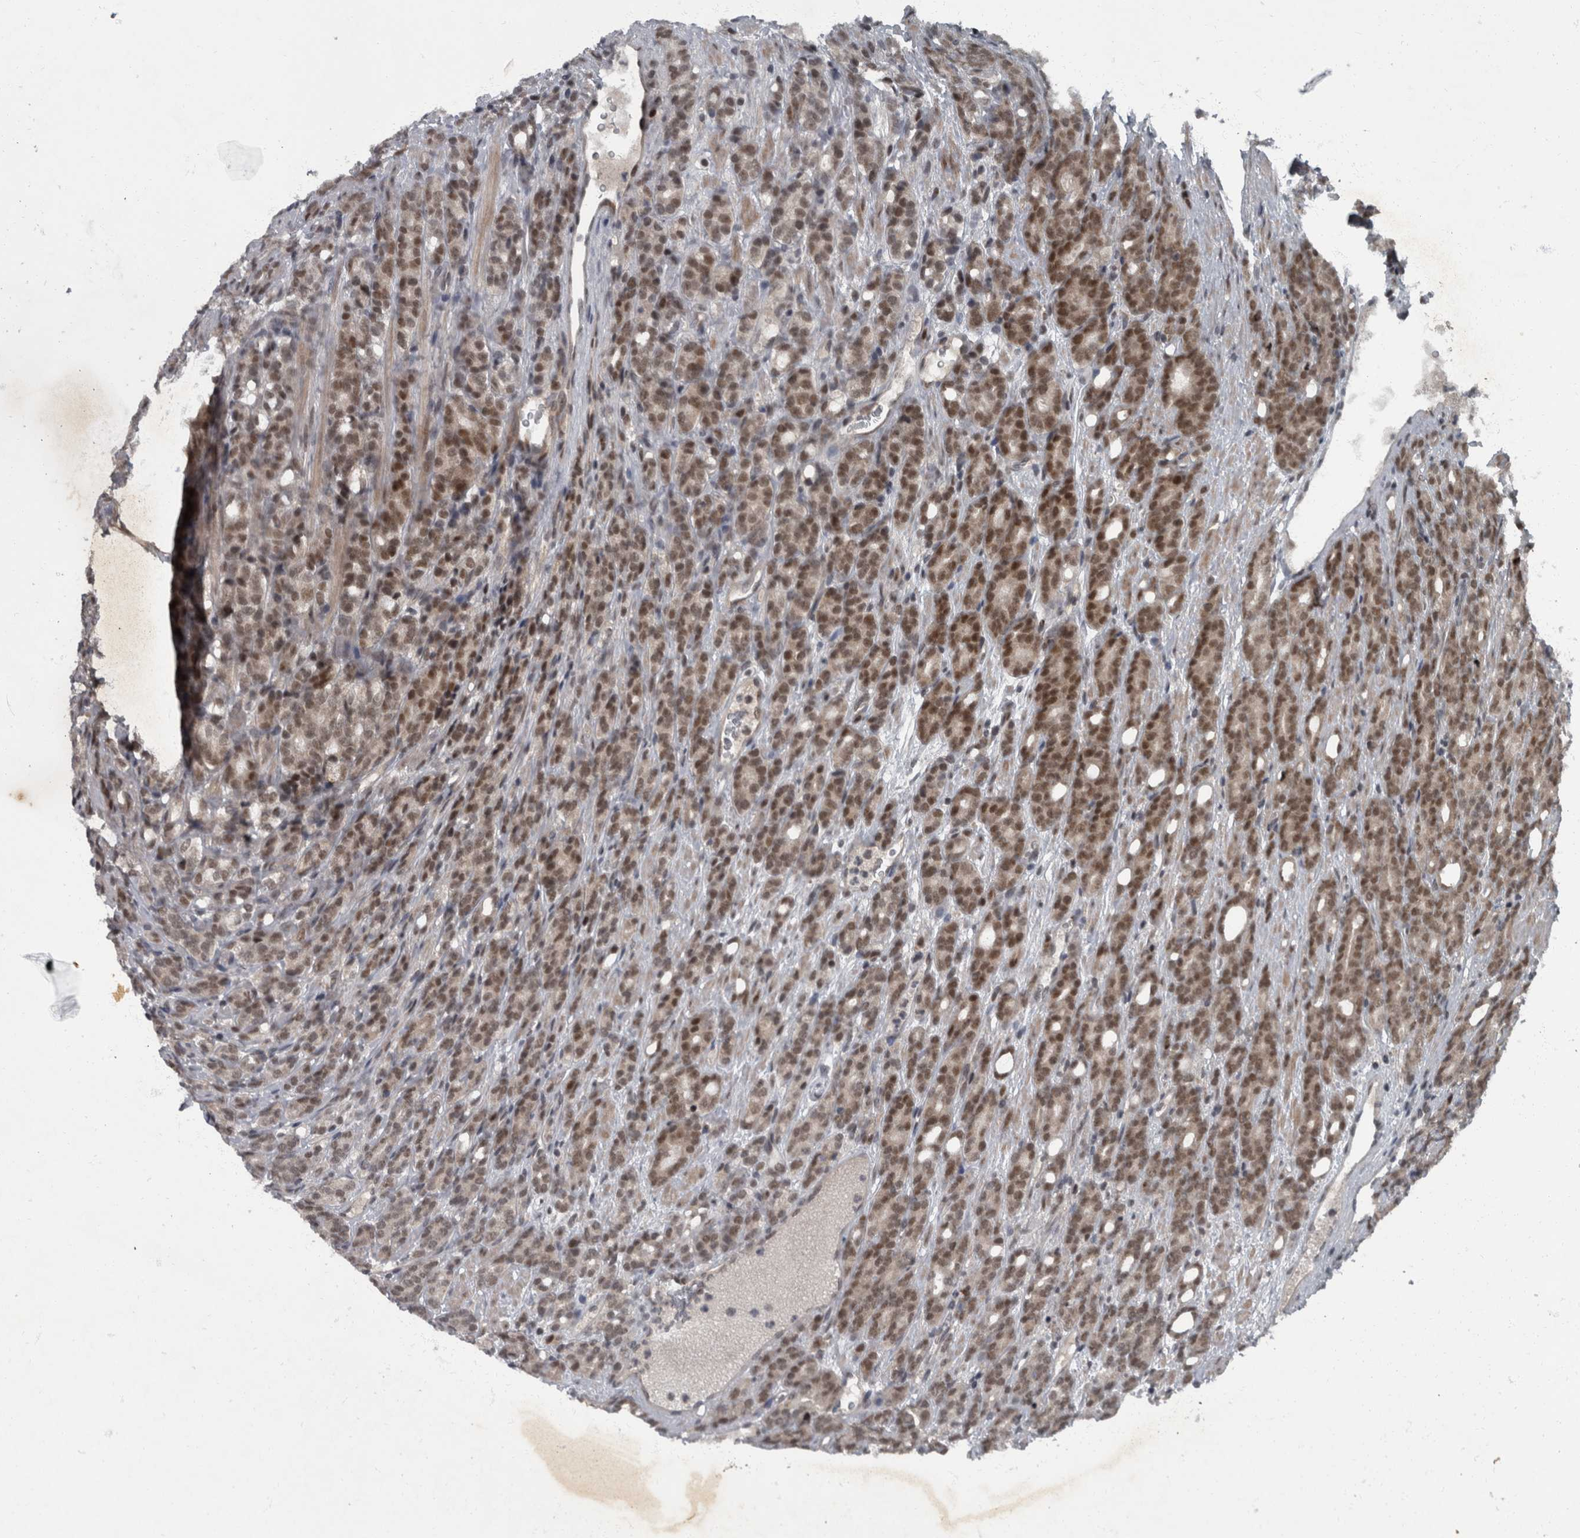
{"staining": {"intensity": "moderate", "quantity": ">75%", "location": "nuclear"}, "tissue": "prostate cancer", "cell_type": "Tumor cells", "image_type": "cancer", "snomed": [{"axis": "morphology", "description": "Adenocarcinoma, High grade"}, {"axis": "topography", "description": "Prostate"}], "caption": "High-grade adenocarcinoma (prostate) stained with DAB immunohistochemistry (IHC) shows medium levels of moderate nuclear staining in about >75% of tumor cells.", "gene": "WDR33", "patient": {"sex": "male", "age": 62}}